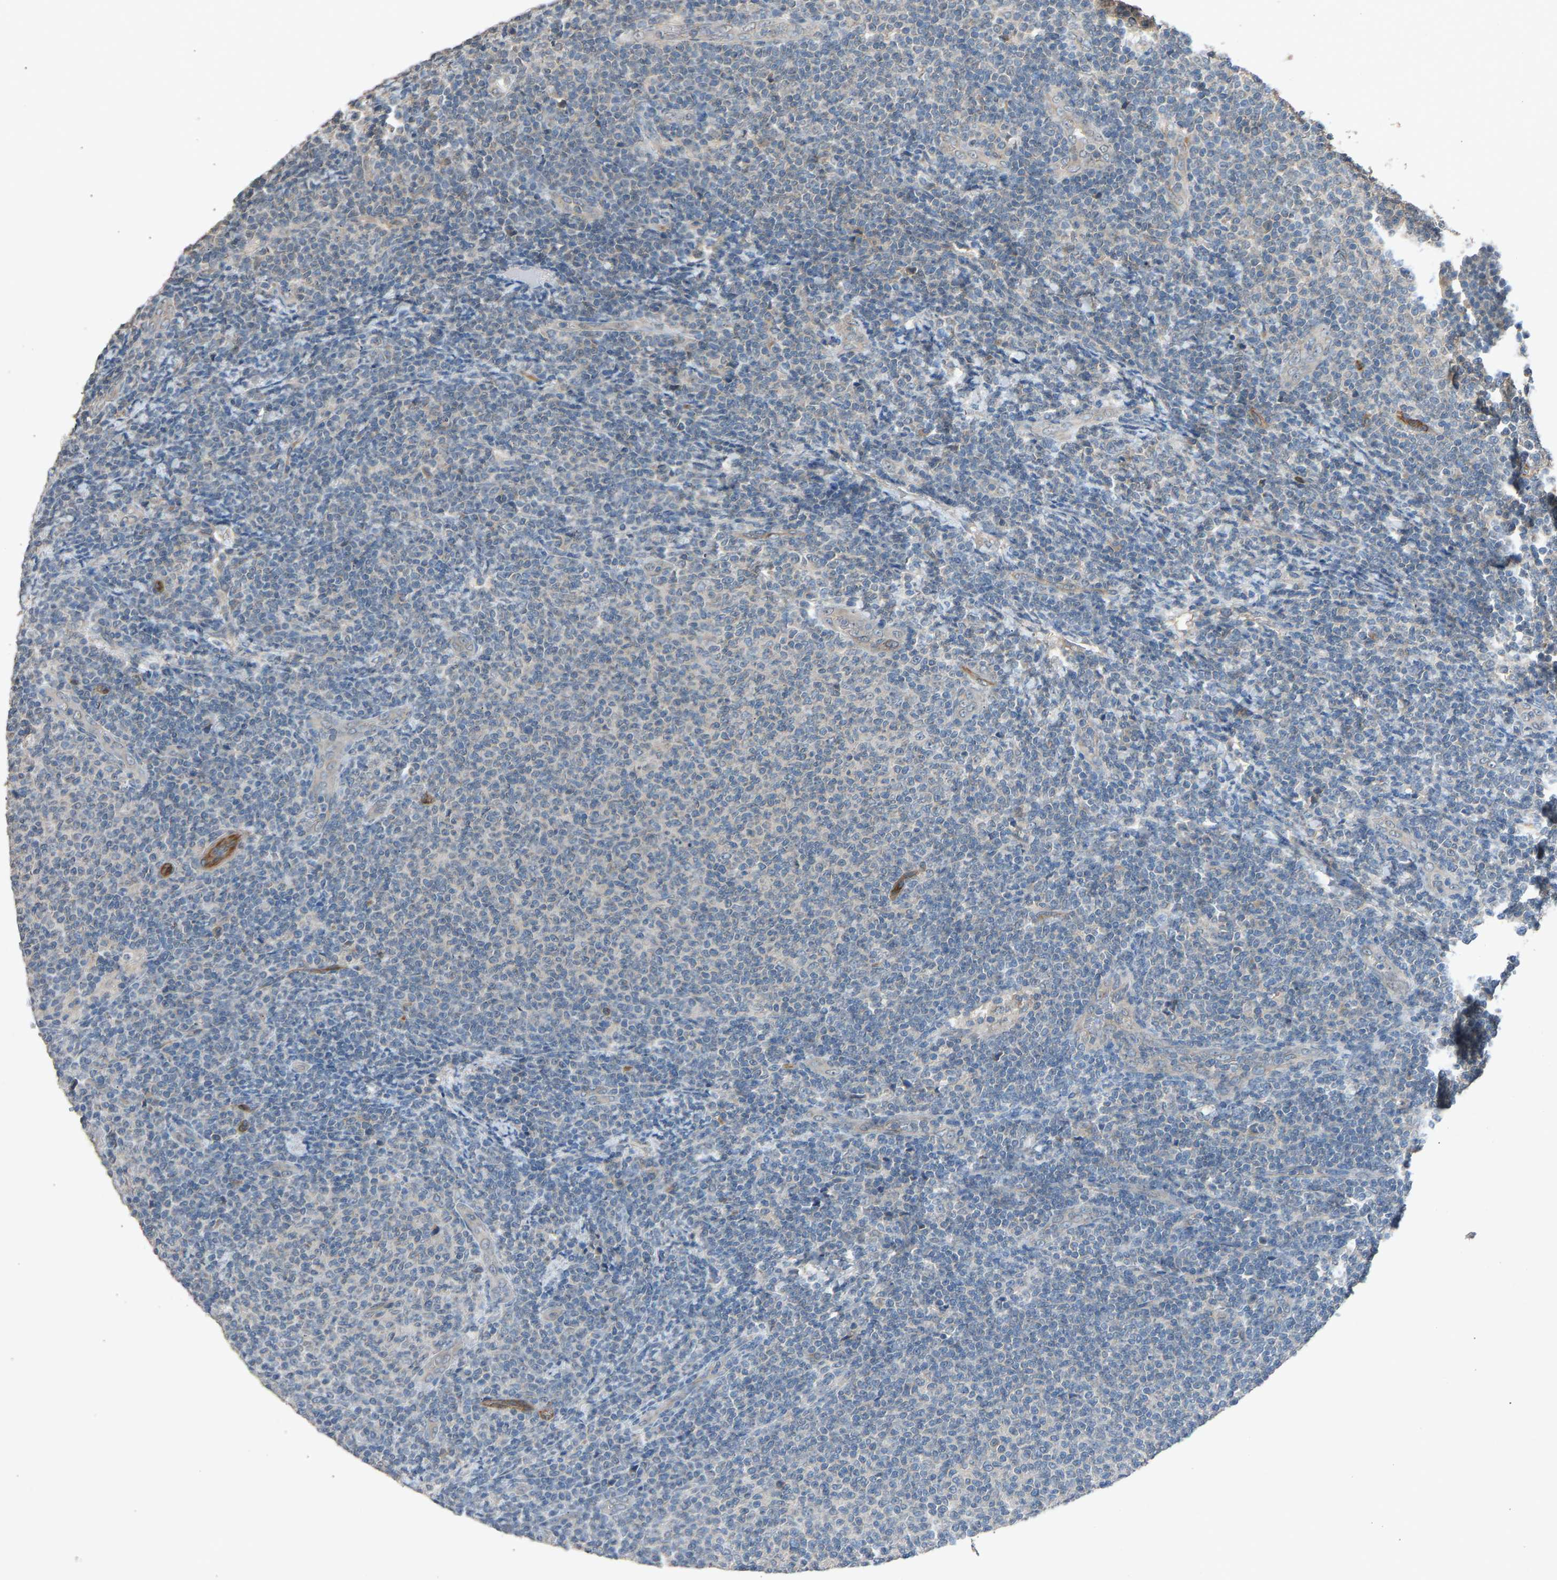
{"staining": {"intensity": "negative", "quantity": "none", "location": "none"}, "tissue": "lymphoma", "cell_type": "Tumor cells", "image_type": "cancer", "snomed": [{"axis": "morphology", "description": "Malignant lymphoma, non-Hodgkin's type, Low grade"}, {"axis": "topography", "description": "Lymph node"}], "caption": "Immunohistochemistry histopathology image of malignant lymphoma, non-Hodgkin's type (low-grade) stained for a protein (brown), which exhibits no expression in tumor cells.", "gene": "SLC43A1", "patient": {"sex": "male", "age": 66}}